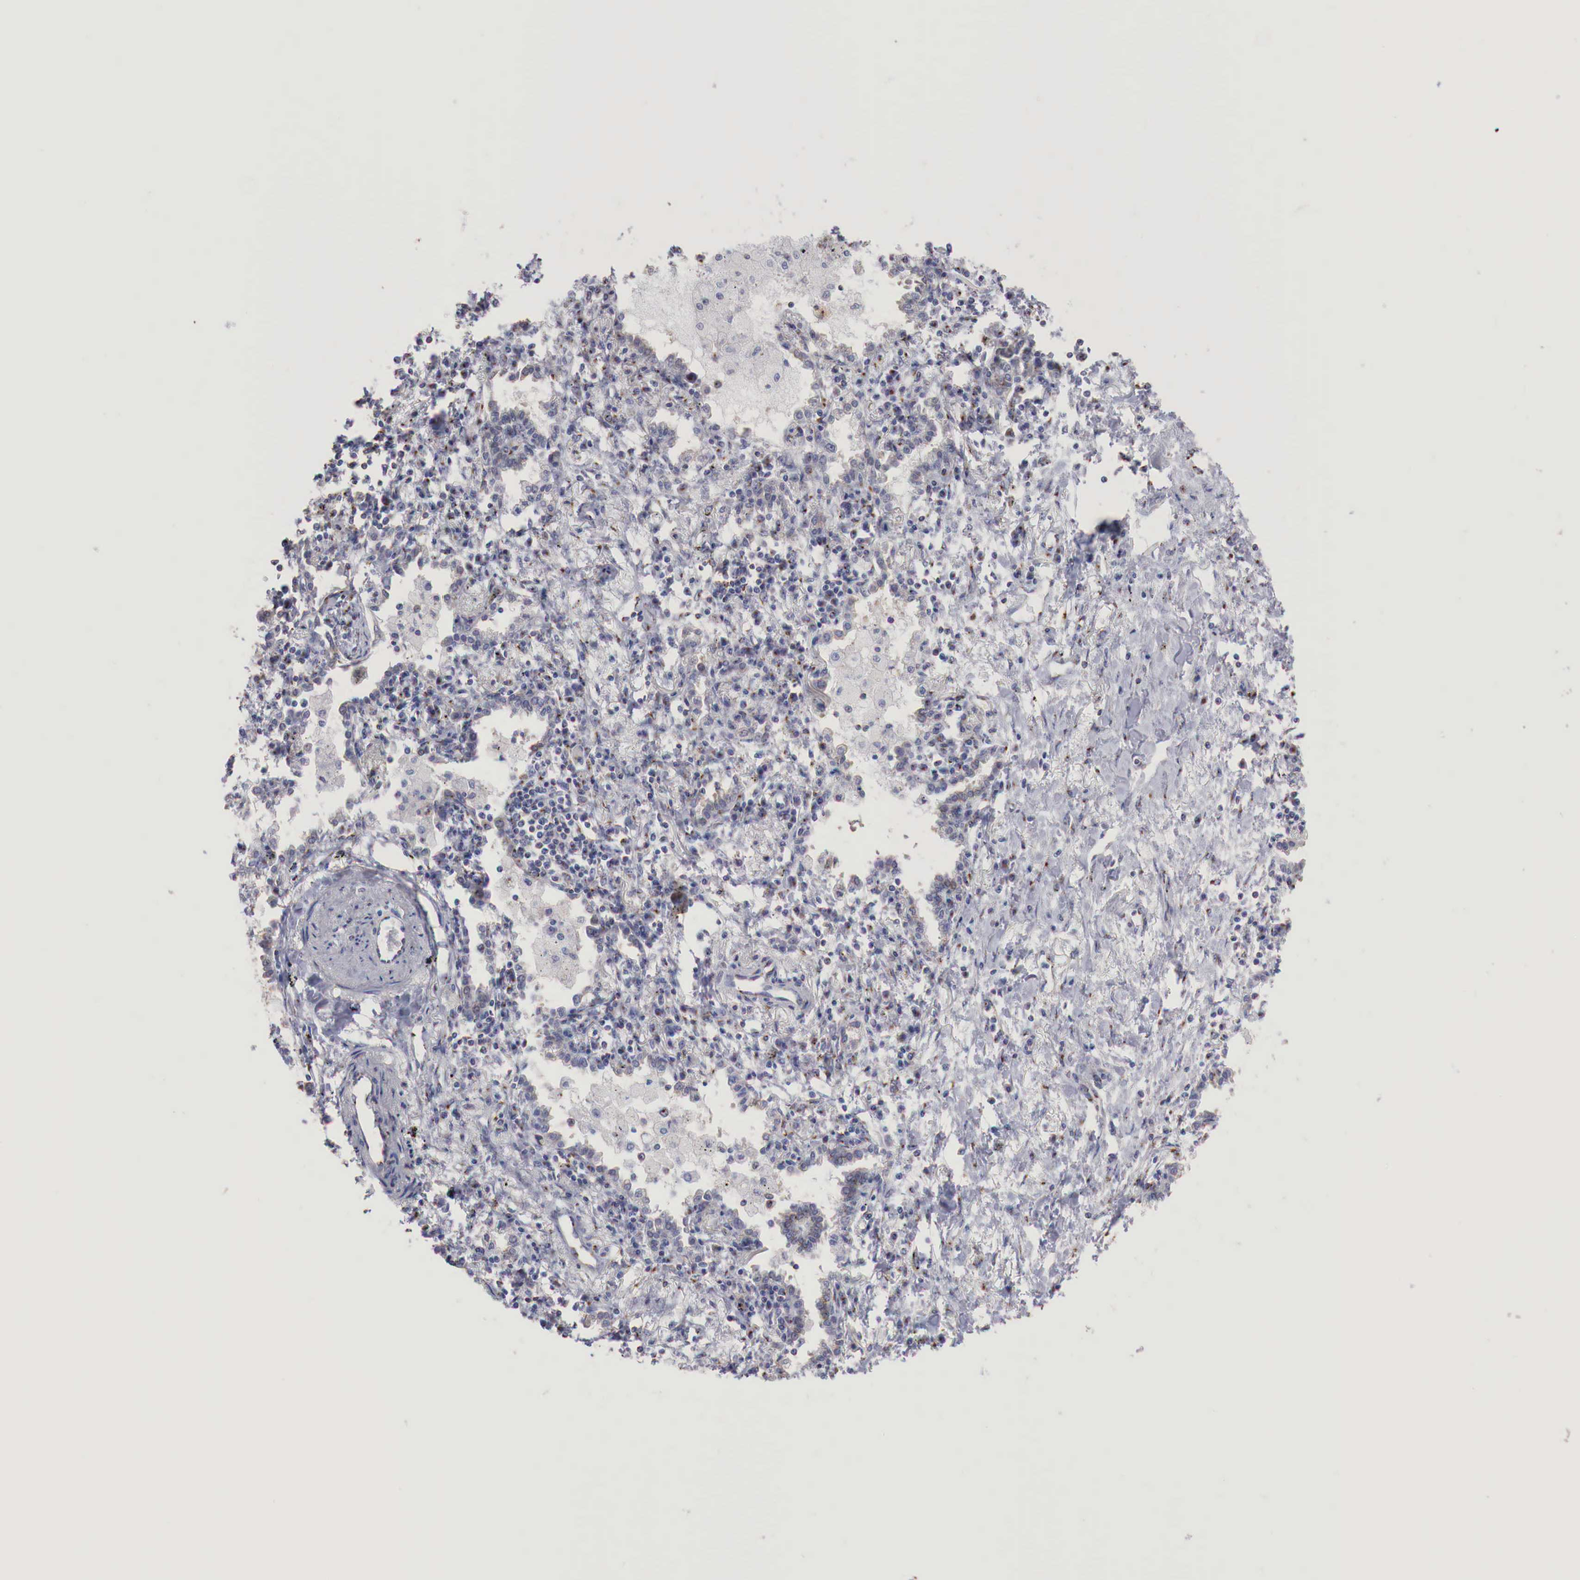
{"staining": {"intensity": "weak", "quantity": "<25%", "location": "cytoplasmic/membranous"}, "tissue": "lung cancer", "cell_type": "Tumor cells", "image_type": "cancer", "snomed": [{"axis": "morphology", "description": "Adenocarcinoma, NOS"}, {"axis": "topography", "description": "Lung"}], "caption": "Tumor cells are negative for protein expression in human lung adenocarcinoma. (DAB immunohistochemistry with hematoxylin counter stain).", "gene": "SYAP1", "patient": {"sex": "male", "age": 60}}